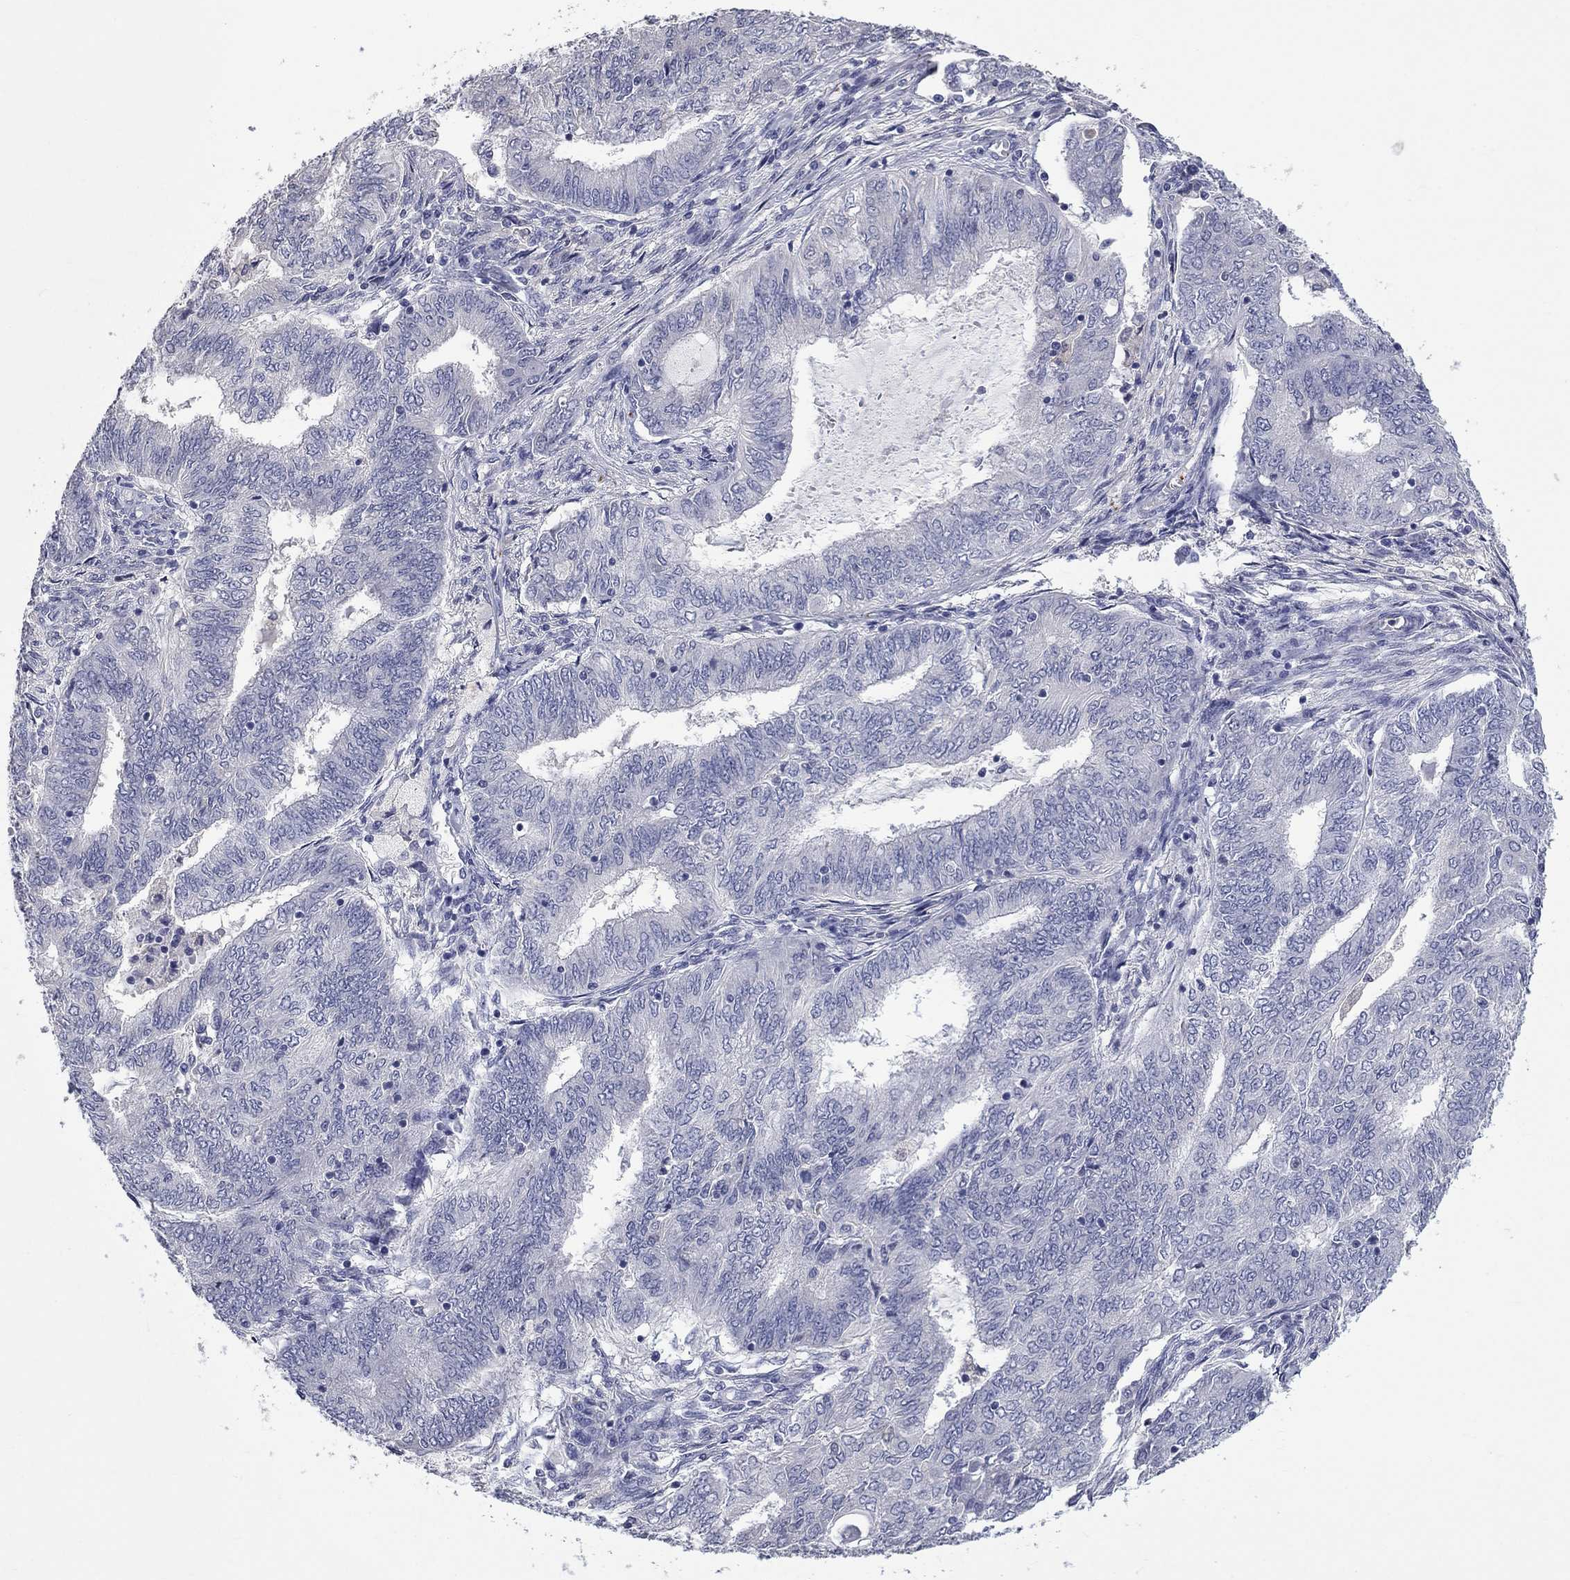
{"staining": {"intensity": "negative", "quantity": "none", "location": "none"}, "tissue": "endometrial cancer", "cell_type": "Tumor cells", "image_type": "cancer", "snomed": [{"axis": "morphology", "description": "Adenocarcinoma, NOS"}, {"axis": "topography", "description": "Endometrium"}], "caption": "Adenocarcinoma (endometrial) was stained to show a protein in brown. There is no significant expression in tumor cells.", "gene": "PLEK", "patient": {"sex": "female", "age": 62}}